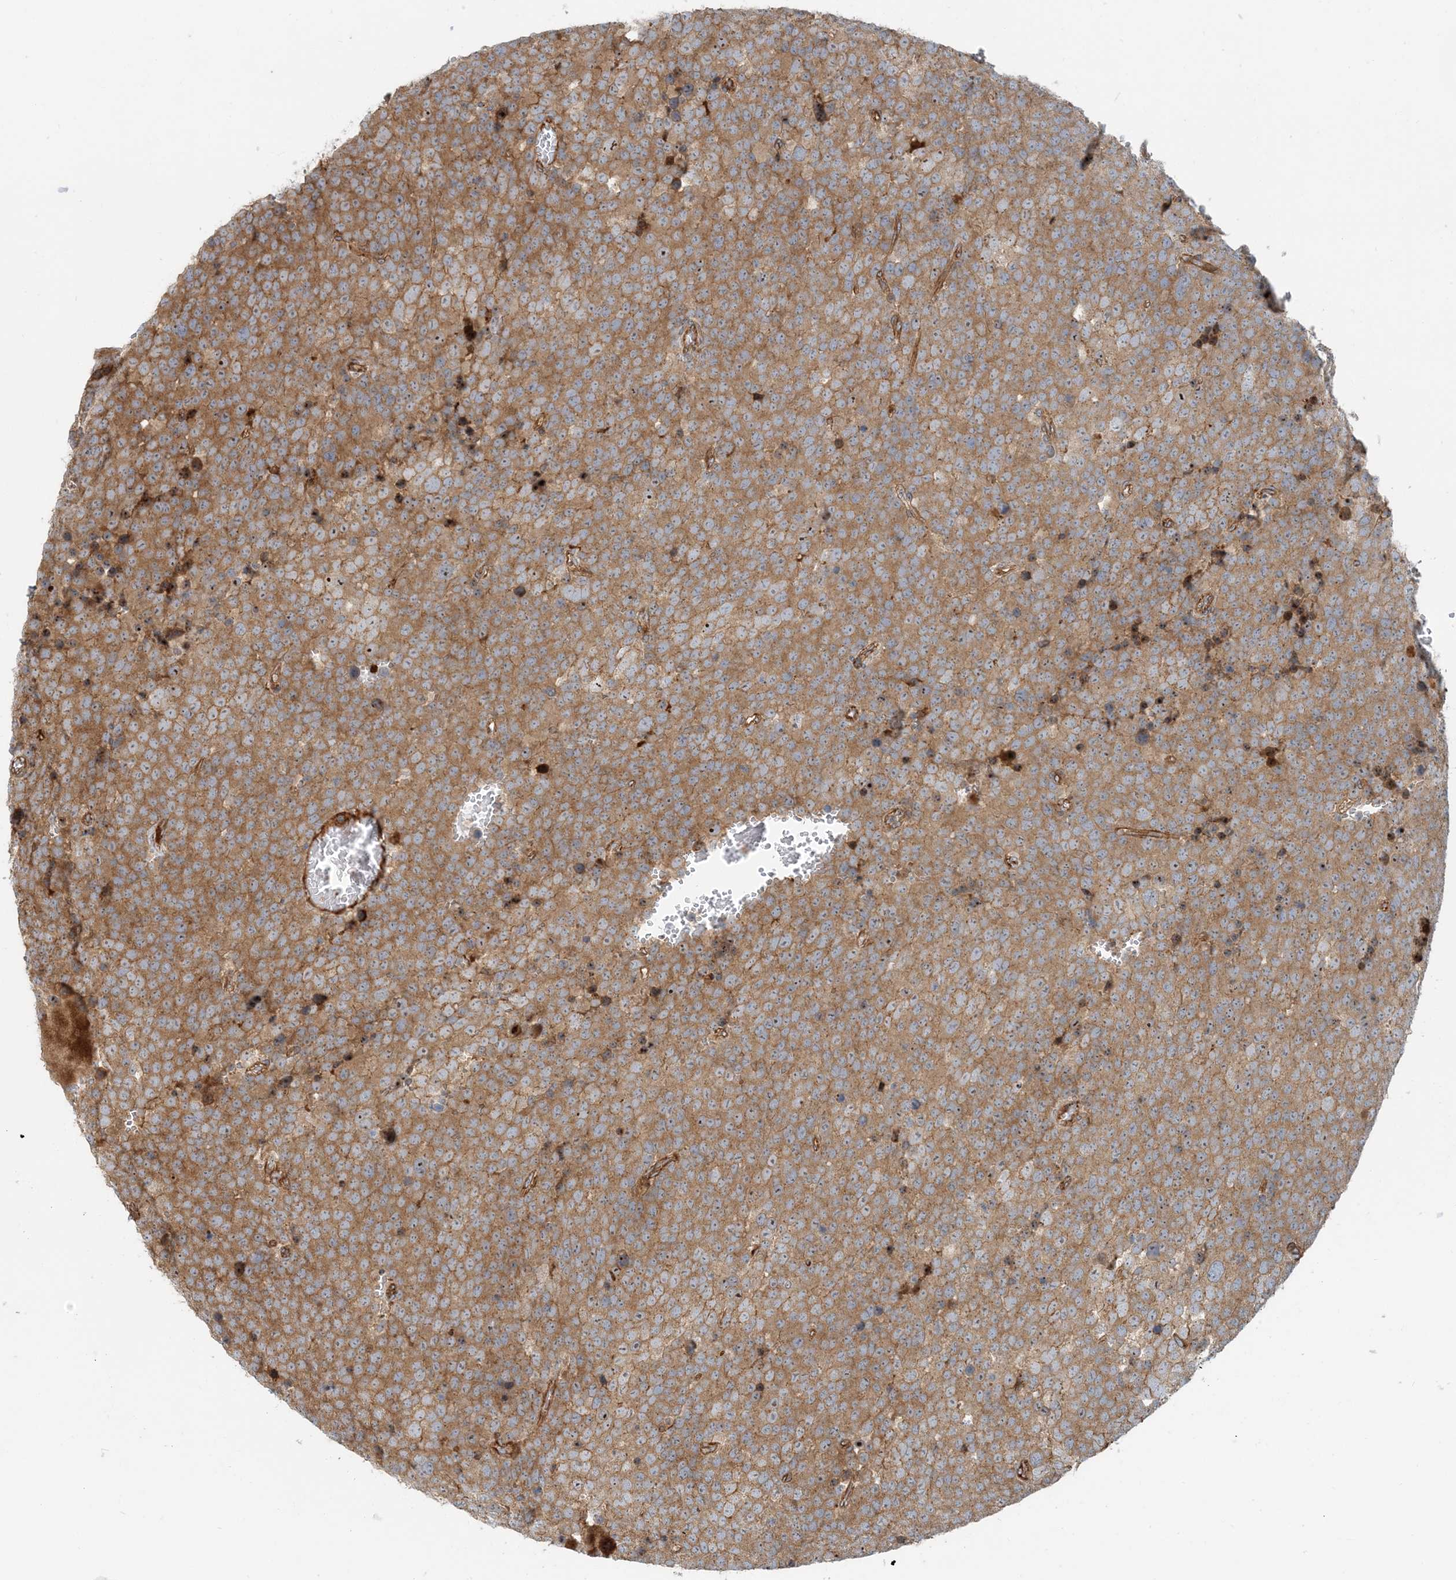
{"staining": {"intensity": "moderate", "quantity": ">75%", "location": "cytoplasmic/membranous"}, "tissue": "testis cancer", "cell_type": "Tumor cells", "image_type": "cancer", "snomed": [{"axis": "morphology", "description": "Seminoma, NOS"}, {"axis": "topography", "description": "Testis"}], "caption": "High-magnification brightfield microscopy of testis seminoma stained with DAB (3,3'-diaminobenzidine) (brown) and counterstained with hematoxylin (blue). tumor cells exhibit moderate cytoplasmic/membranous staining is identified in about>75% of cells. (IHC, brightfield microscopy, high magnification).", "gene": "MYL5", "patient": {"sex": "male", "age": 71}}